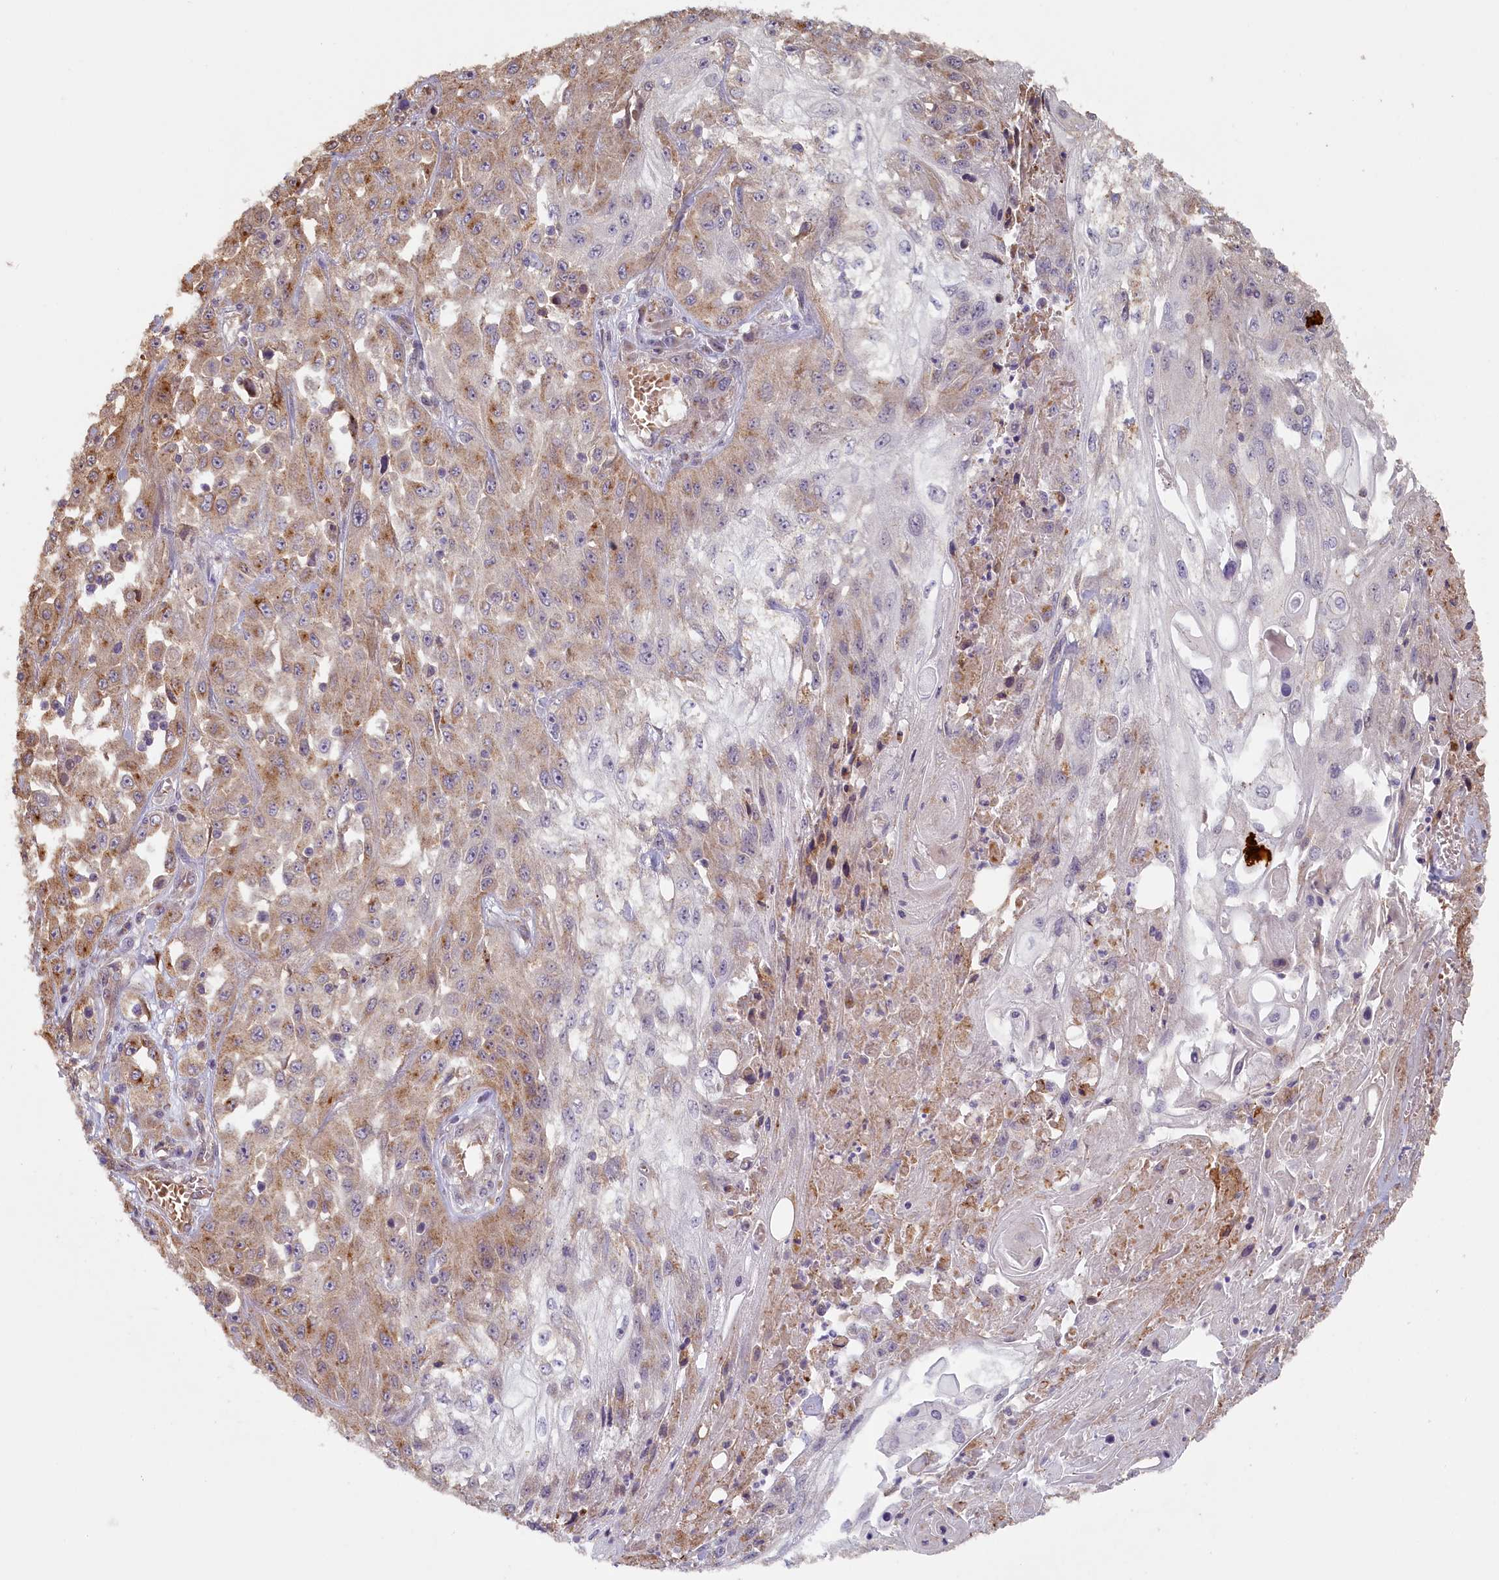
{"staining": {"intensity": "weak", "quantity": "25%-75%", "location": "cytoplasmic/membranous"}, "tissue": "skin cancer", "cell_type": "Tumor cells", "image_type": "cancer", "snomed": [{"axis": "morphology", "description": "Squamous cell carcinoma, NOS"}, {"axis": "morphology", "description": "Squamous cell carcinoma, metastatic, NOS"}, {"axis": "topography", "description": "Skin"}, {"axis": "topography", "description": "Lymph node"}], "caption": "Immunohistochemical staining of skin metastatic squamous cell carcinoma shows weak cytoplasmic/membranous protein positivity in about 25%-75% of tumor cells. (Stains: DAB (3,3'-diaminobenzidine) in brown, nuclei in blue, Microscopy: brightfield microscopy at high magnification).", "gene": "STX16", "patient": {"sex": "male", "age": 75}}